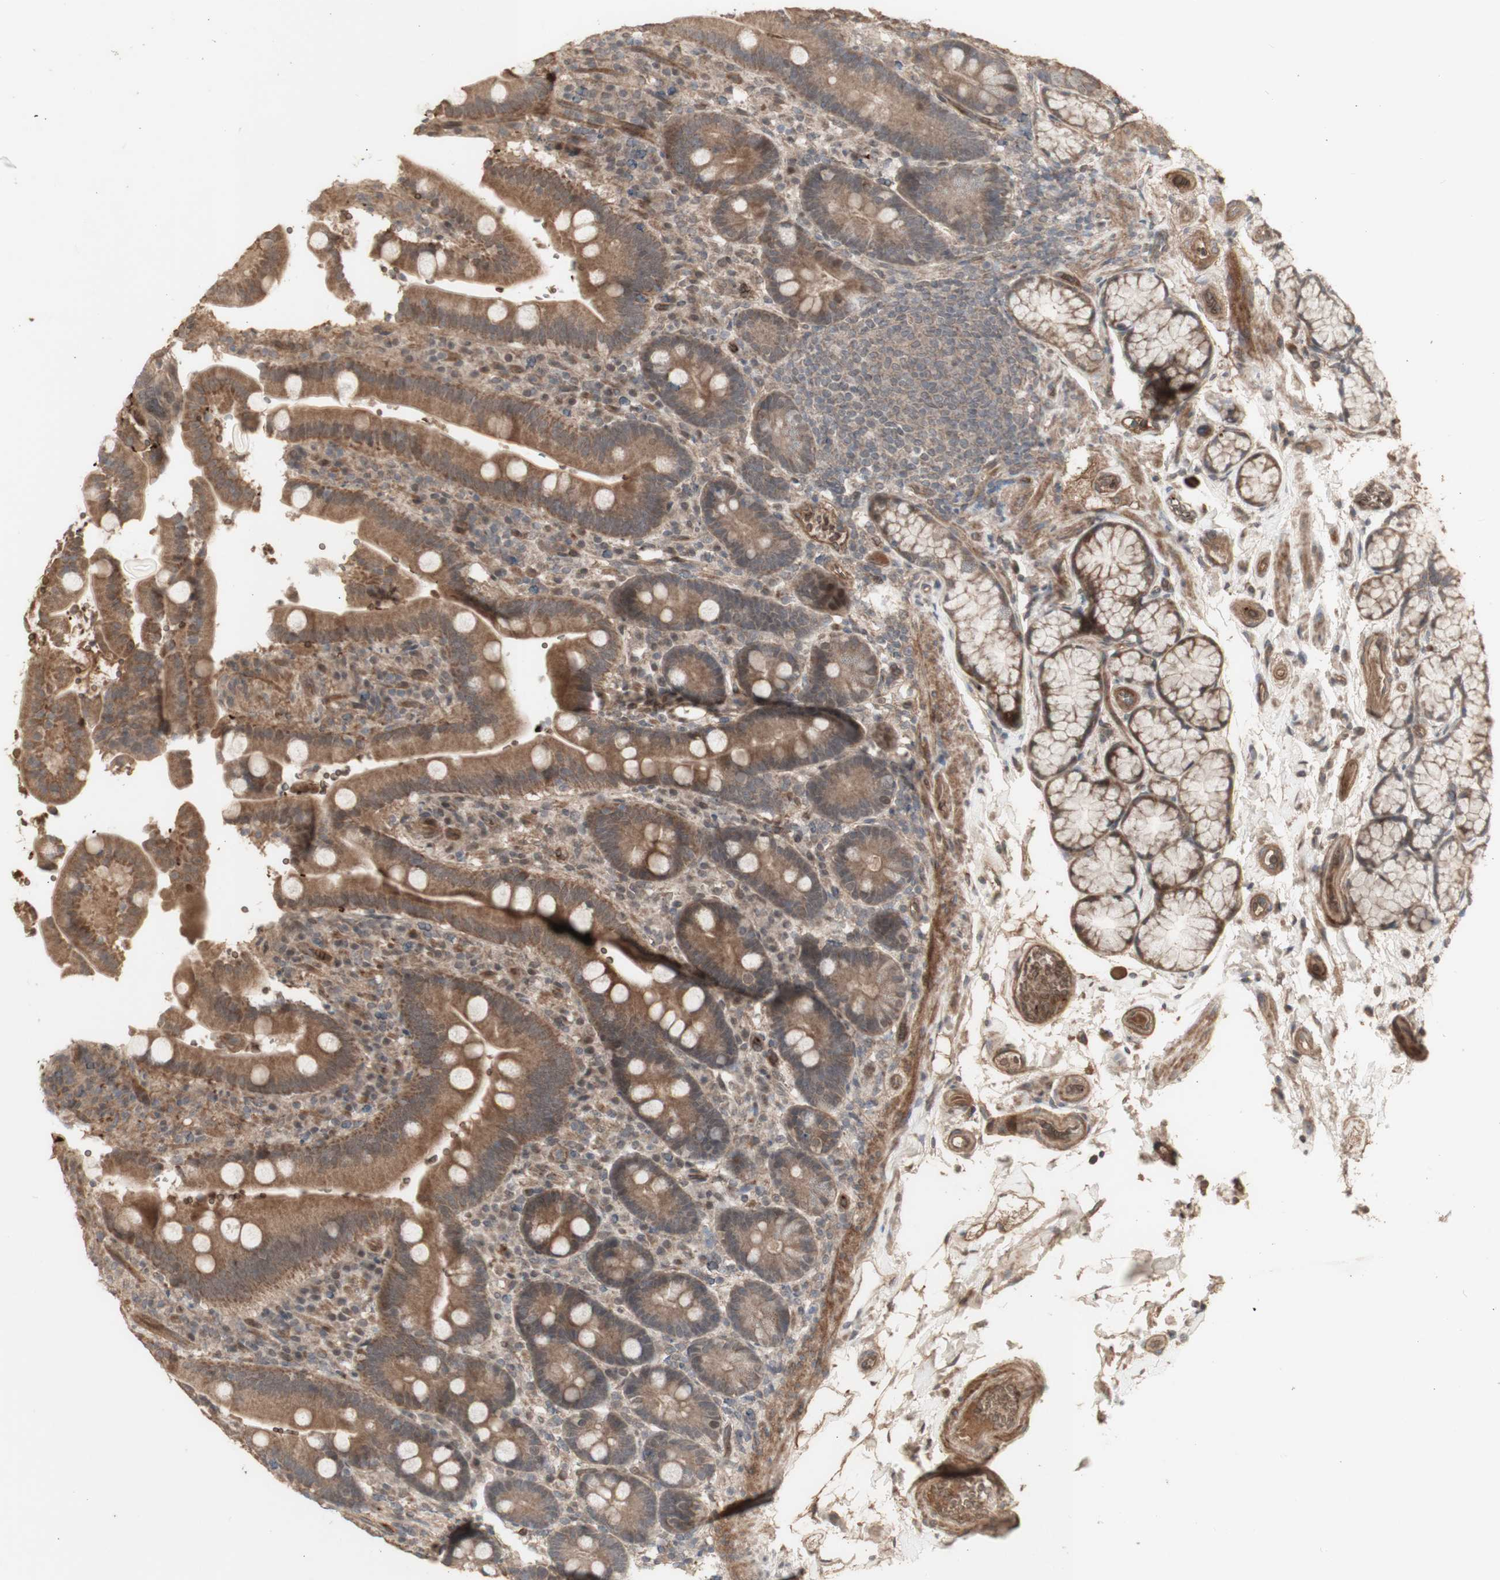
{"staining": {"intensity": "moderate", "quantity": ">75%", "location": "cytoplasmic/membranous"}, "tissue": "duodenum", "cell_type": "Glandular cells", "image_type": "normal", "snomed": [{"axis": "morphology", "description": "Normal tissue, NOS"}, {"axis": "topography", "description": "Small intestine, NOS"}], "caption": "The photomicrograph exhibits staining of benign duodenum, revealing moderate cytoplasmic/membranous protein positivity (brown color) within glandular cells. (Stains: DAB in brown, nuclei in blue, Microscopy: brightfield microscopy at high magnification).", "gene": "ALOX12", "patient": {"sex": "female", "age": 71}}